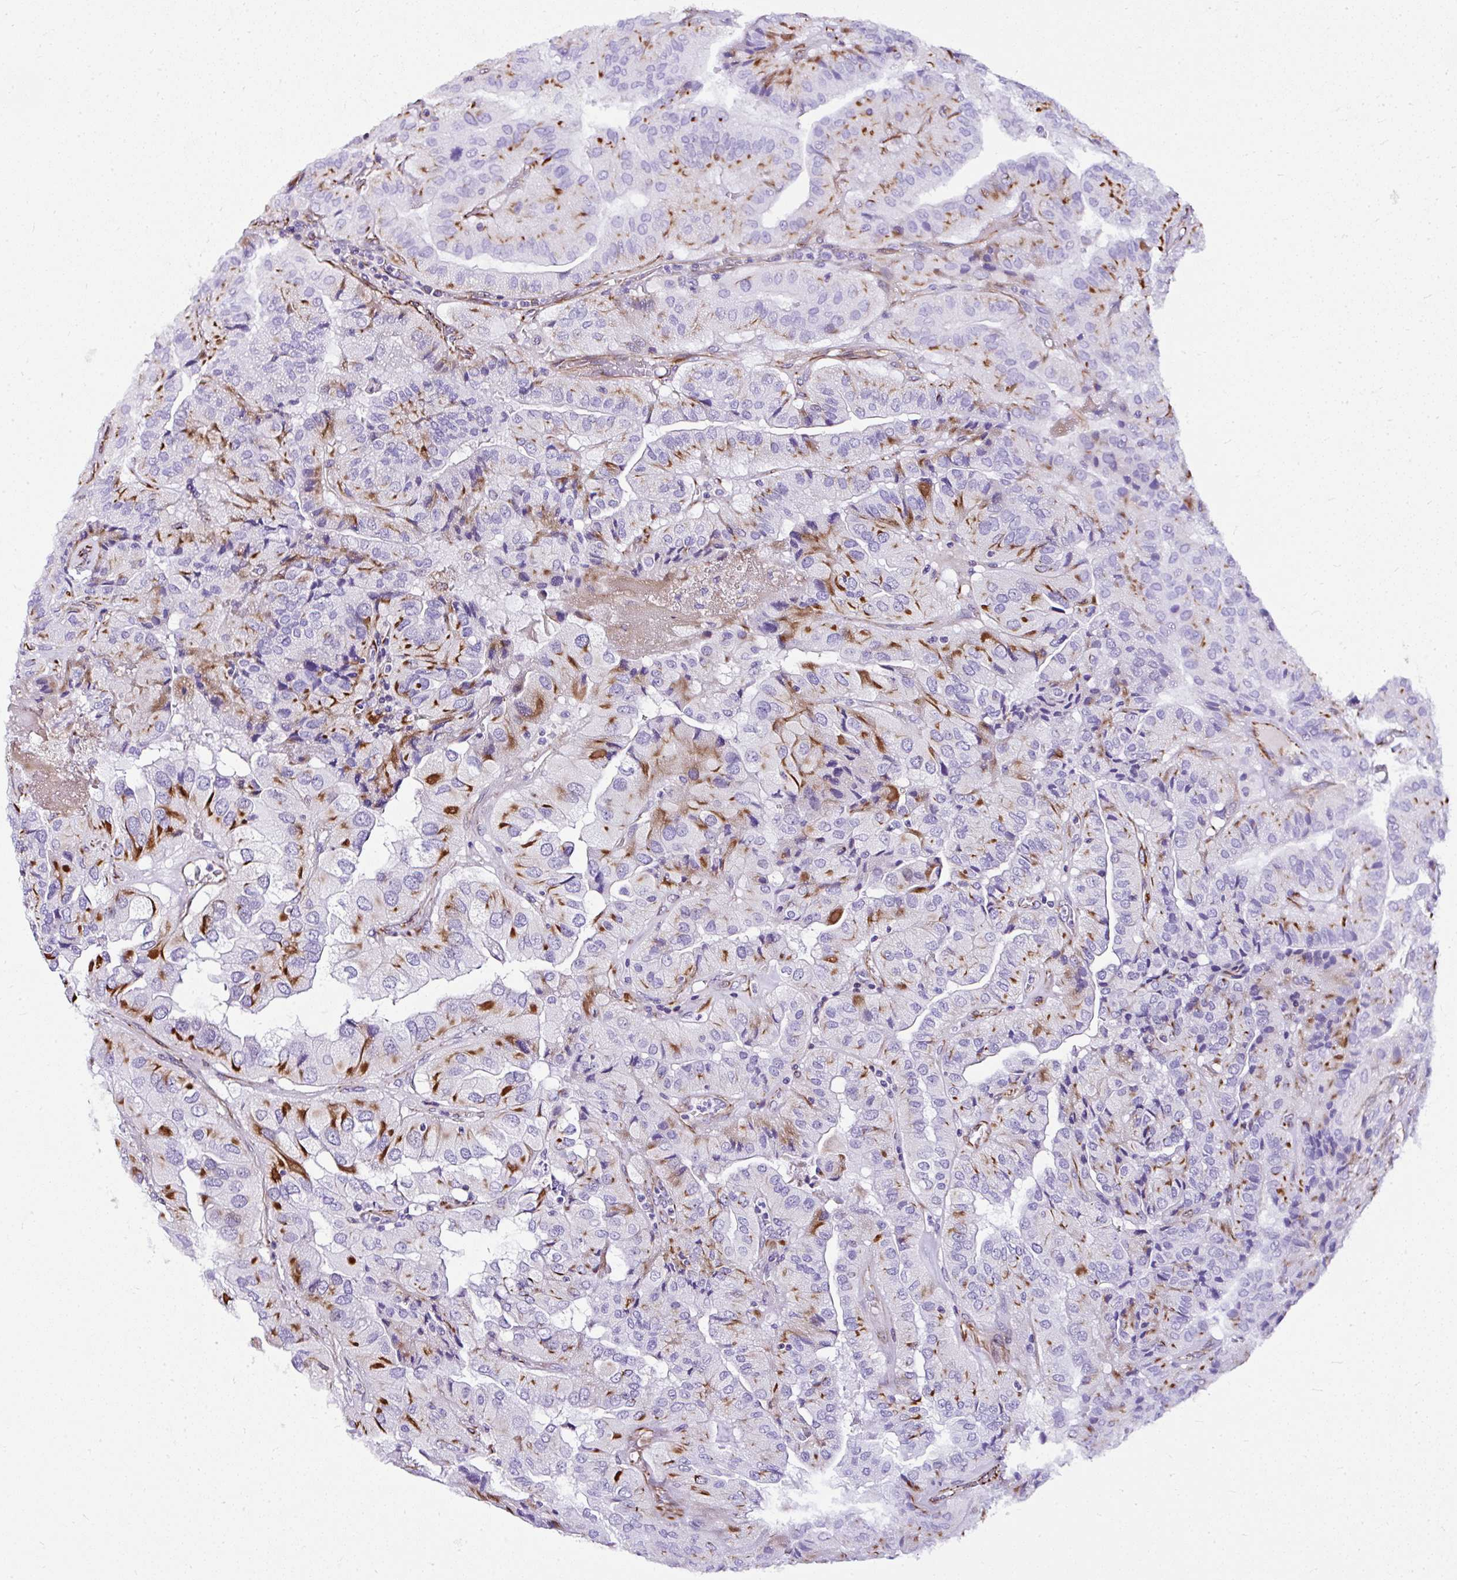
{"staining": {"intensity": "moderate", "quantity": "25%-75%", "location": "cytoplasmic/membranous"}, "tissue": "thyroid cancer", "cell_type": "Tumor cells", "image_type": "cancer", "snomed": [{"axis": "morphology", "description": "Normal tissue, NOS"}, {"axis": "morphology", "description": "Papillary adenocarcinoma, NOS"}, {"axis": "topography", "description": "Thyroid gland"}], "caption": "Tumor cells show medium levels of moderate cytoplasmic/membranous positivity in about 25%-75% of cells in papillary adenocarcinoma (thyroid).", "gene": "DEPDC5", "patient": {"sex": "female", "age": 59}}